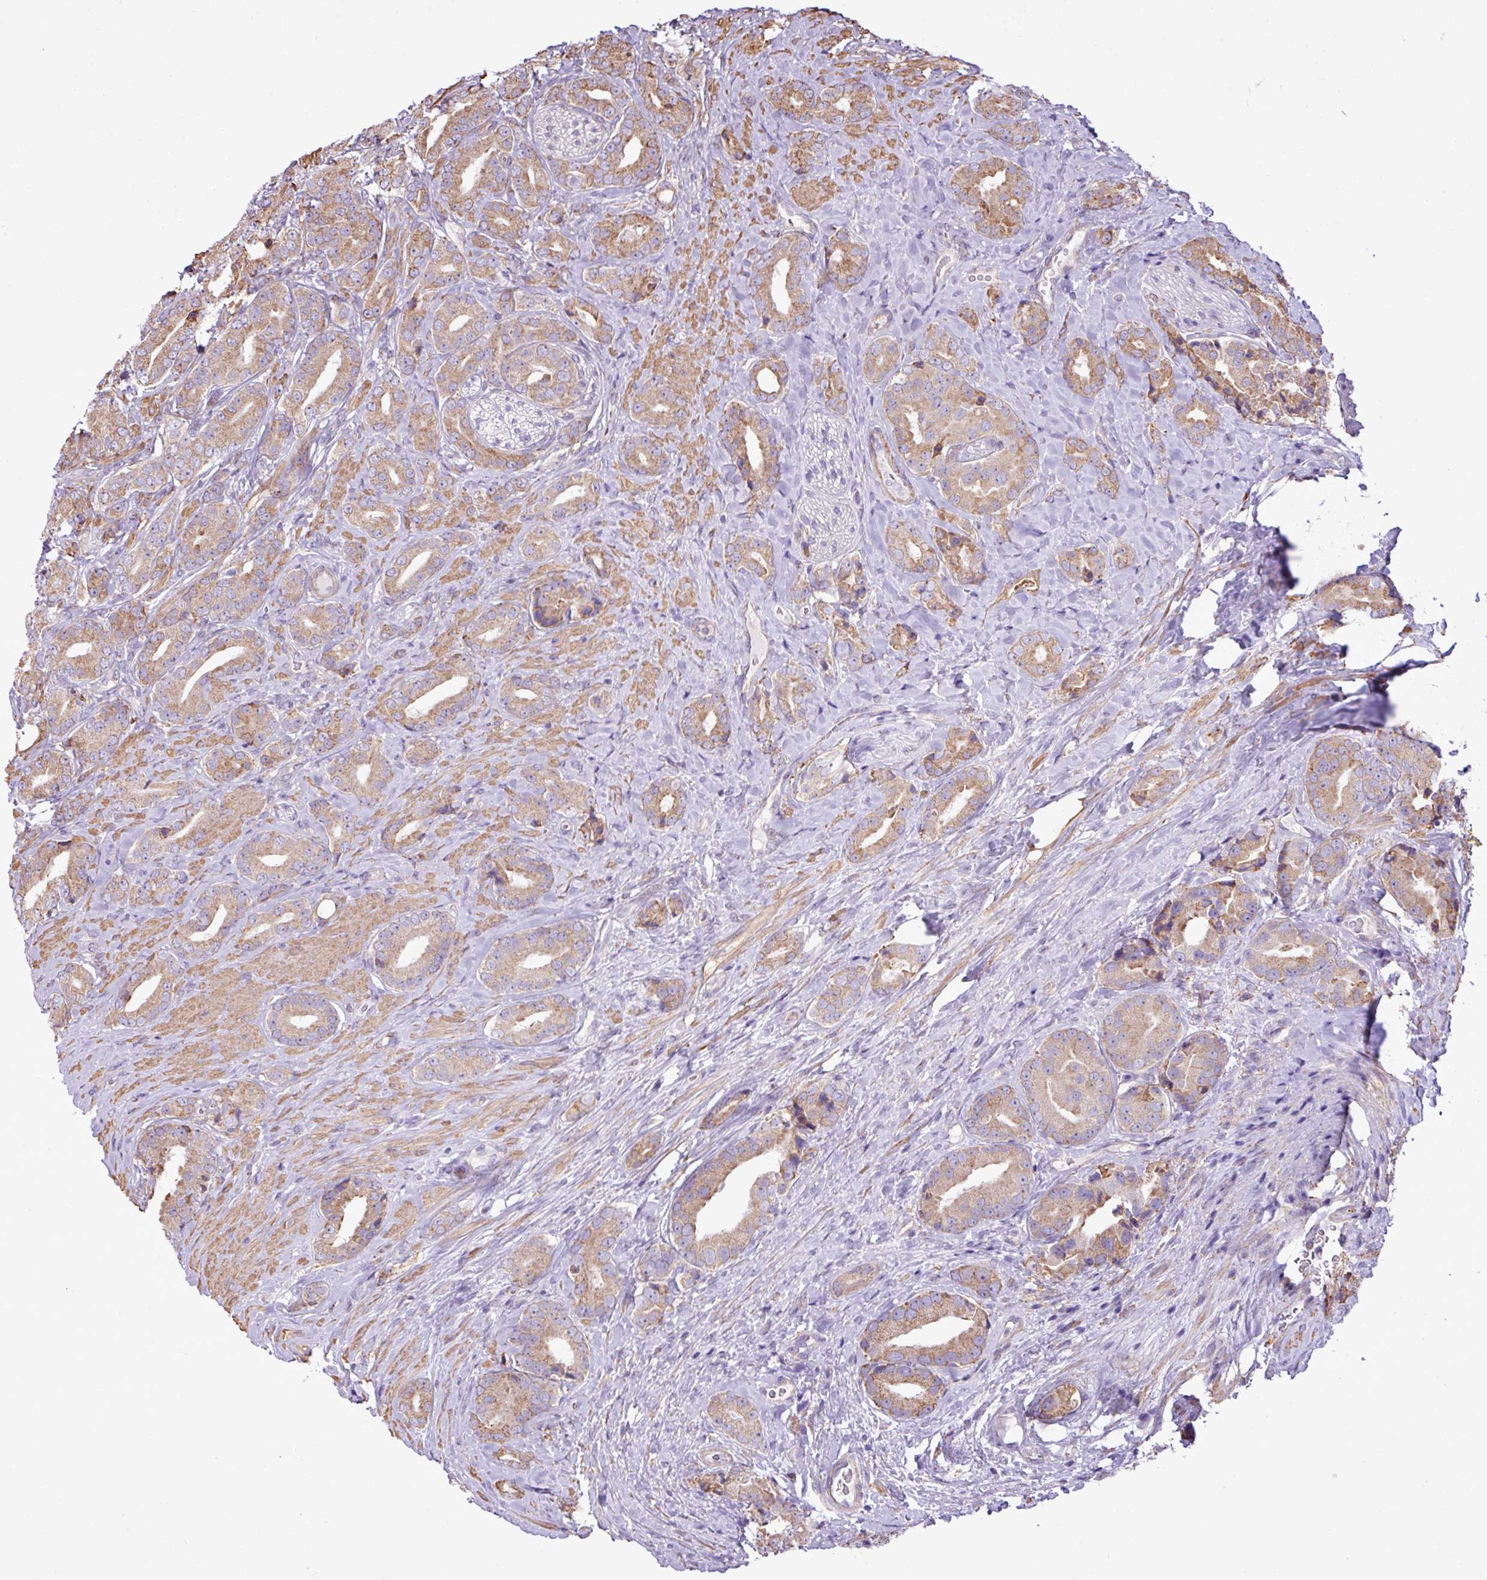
{"staining": {"intensity": "moderate", "quantity": "25%-75%", "location": "cytoplasmic/membranous"}, "tissue": "prostate cancer", "cell_type": "Tumor cells", "image_type": "cancer", "snomed": [{"axis": "morphology", "description": "Adenocarcinoma, High grade"}, {"axis": "topography", "description": "Prostate"}], "caption": "Protein staining by immunohistochemistry shows moderate cytoplasmic/membranous staining in about 25%-75% of tumor cells in prostate adenocarcinoma (high-grade).", "gene": "ZSCAN5A", "patient": {"sex": "male", "age": 63}}